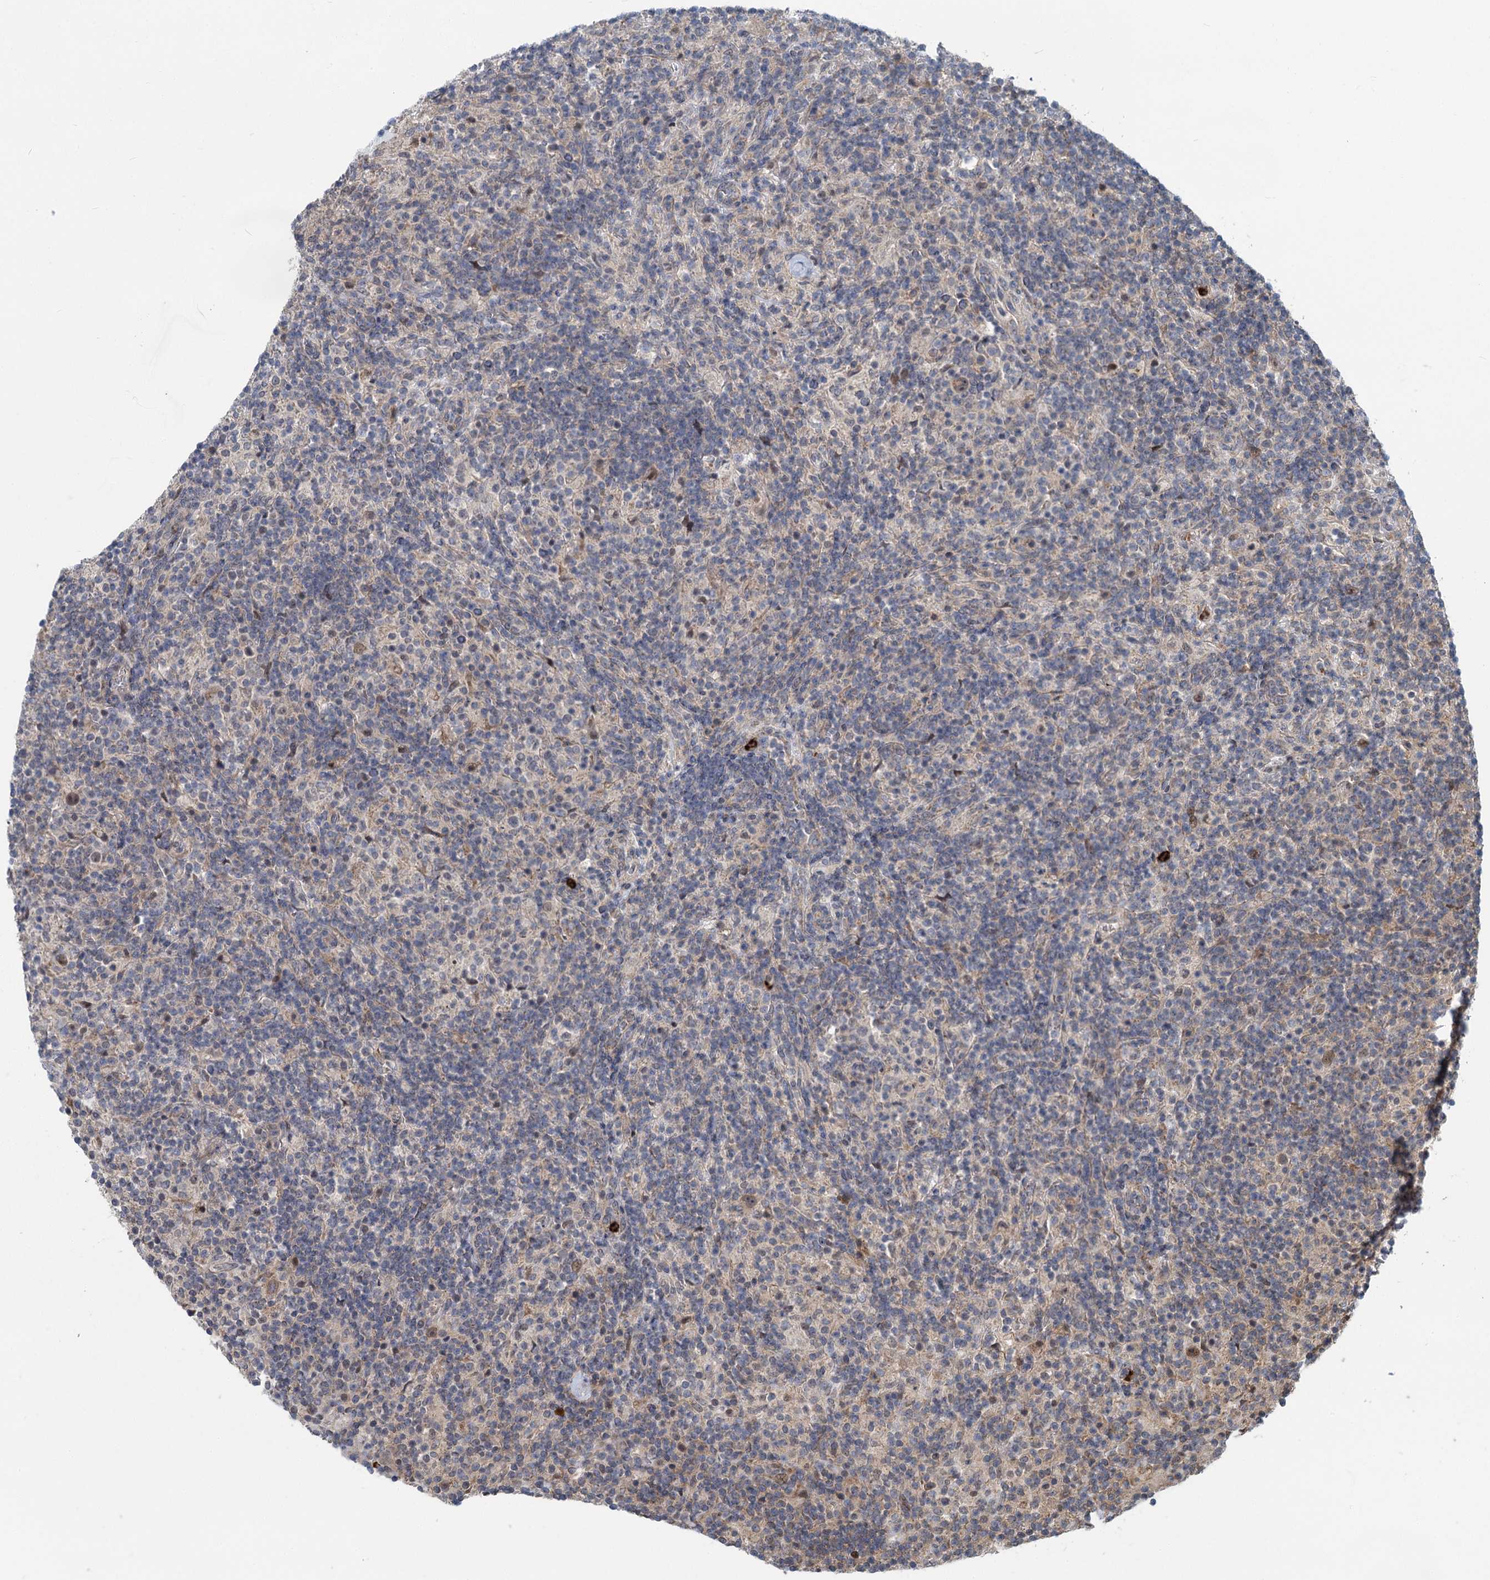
{"staining": {"intensity": "weak", "quantity": "25%-75%", "location": "nuclear"}, "tissue": "lymphoma", "cell_type": "Tumor cells", "image_type": "cancer", "snomed": [{"axis": "morphology", "description": "Hodgkin's disease, NOS"}, {"axis": "topography", "description": "Lymph node"}], "caption": "Hodgkin's disease tissue shows weak nuclear staining in approximately 25%-75% of tumor cells (Brightfield microscopy of DAB IHC at high magnification).", "gene": "ADCY2", "patient": {"sex": "male", "age": 70}}